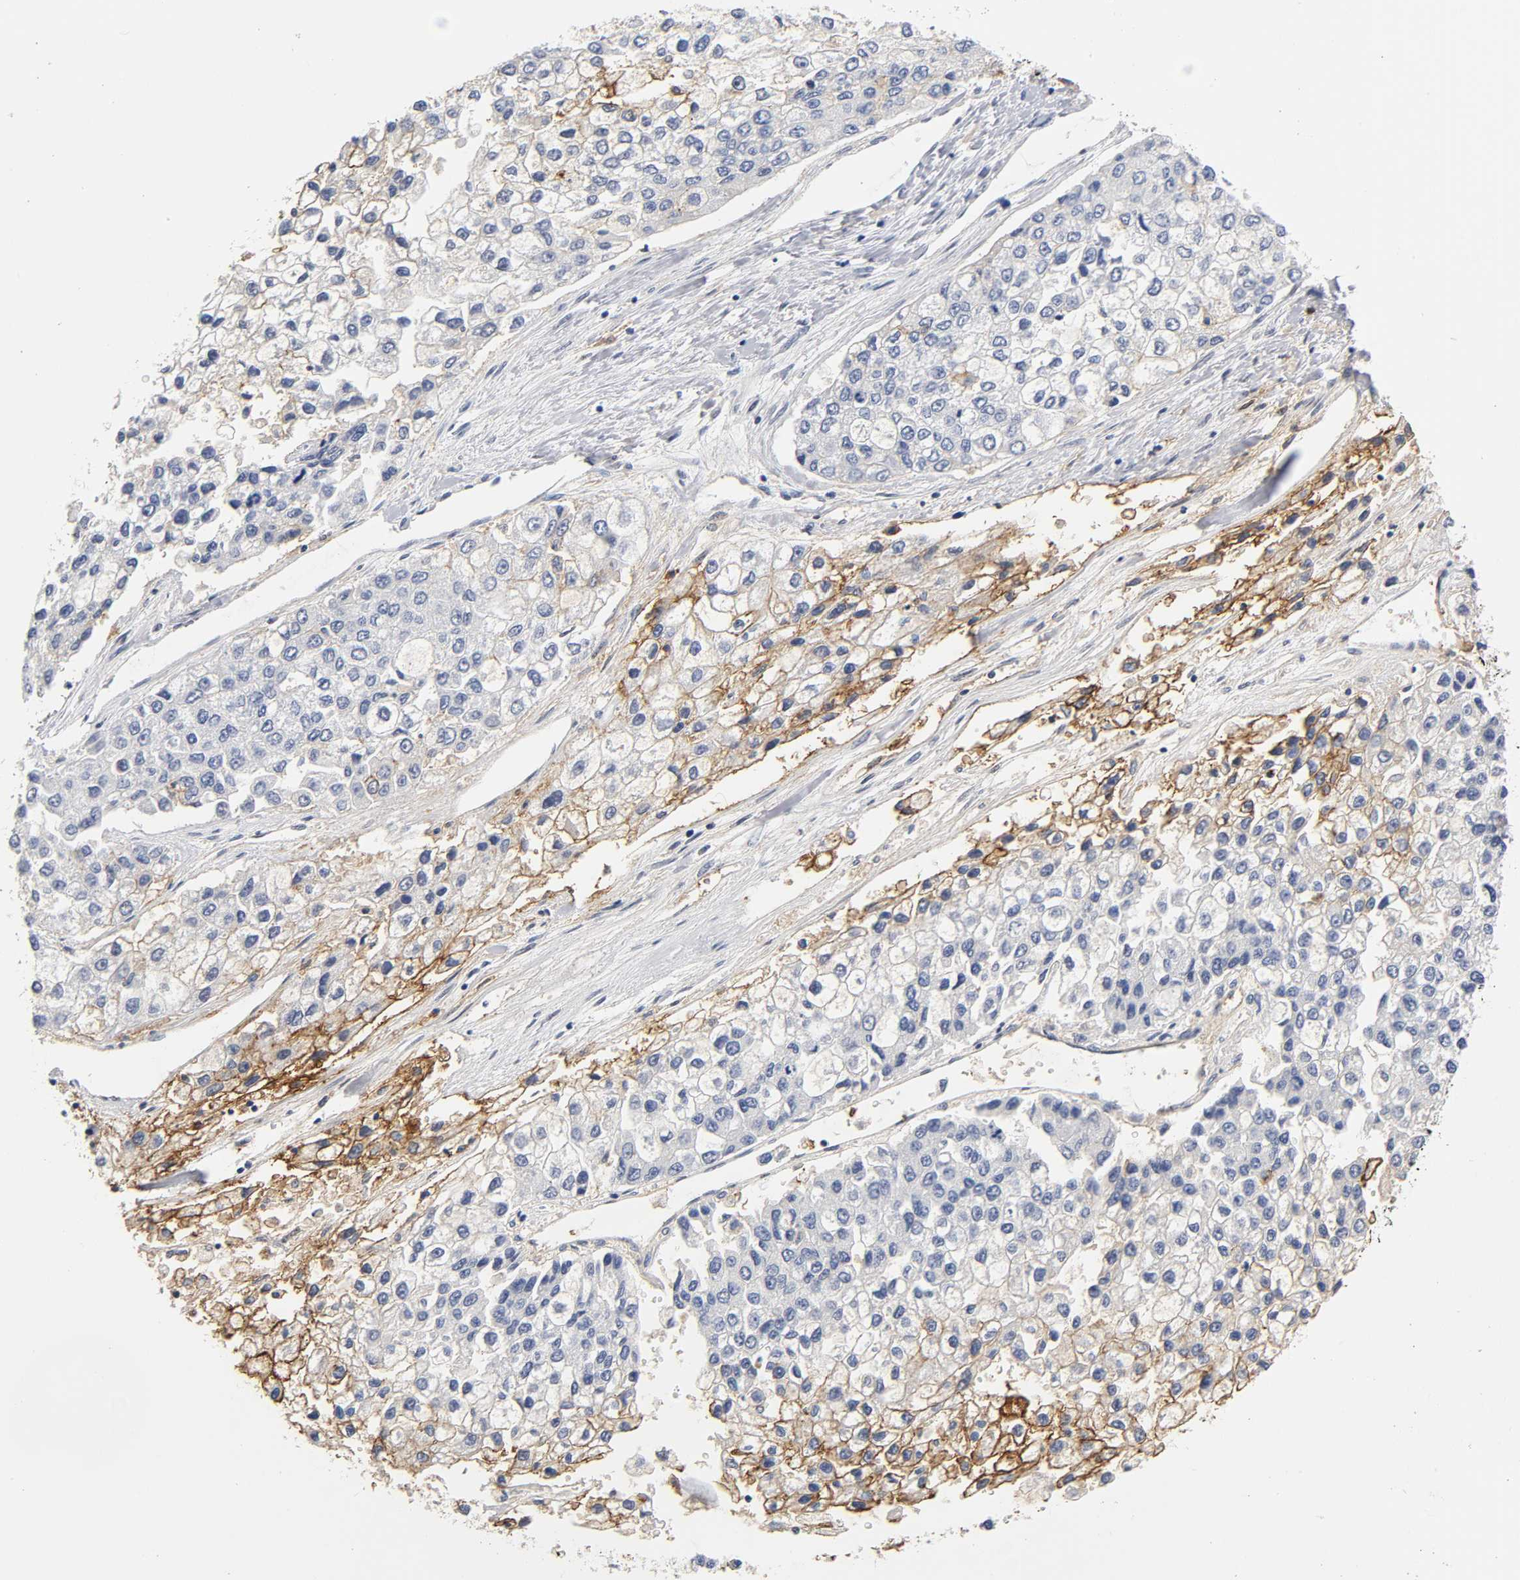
{"staining": {"intensity": "strong", "quantity": "<25%", "location": "cytoplasmic/membranous"}, "tissue": "liver cancer", "cell_type": "Tumor cells", "image_type": "cancer", "snomed": [{"axis": "morphology", "description": "Carcinoma, Hepatocellular, NOS"}, {"axis": "topography", "description": "Liver"}], "caption": "Tumor cells demonstrate medium levels of strong cytoplasmic/membranous positivity in about <25% of cells in liver cancer (hepatocellular carcinoma).", "gene": "ICAM1", "patient": {"sex": "female", "age": 66}}